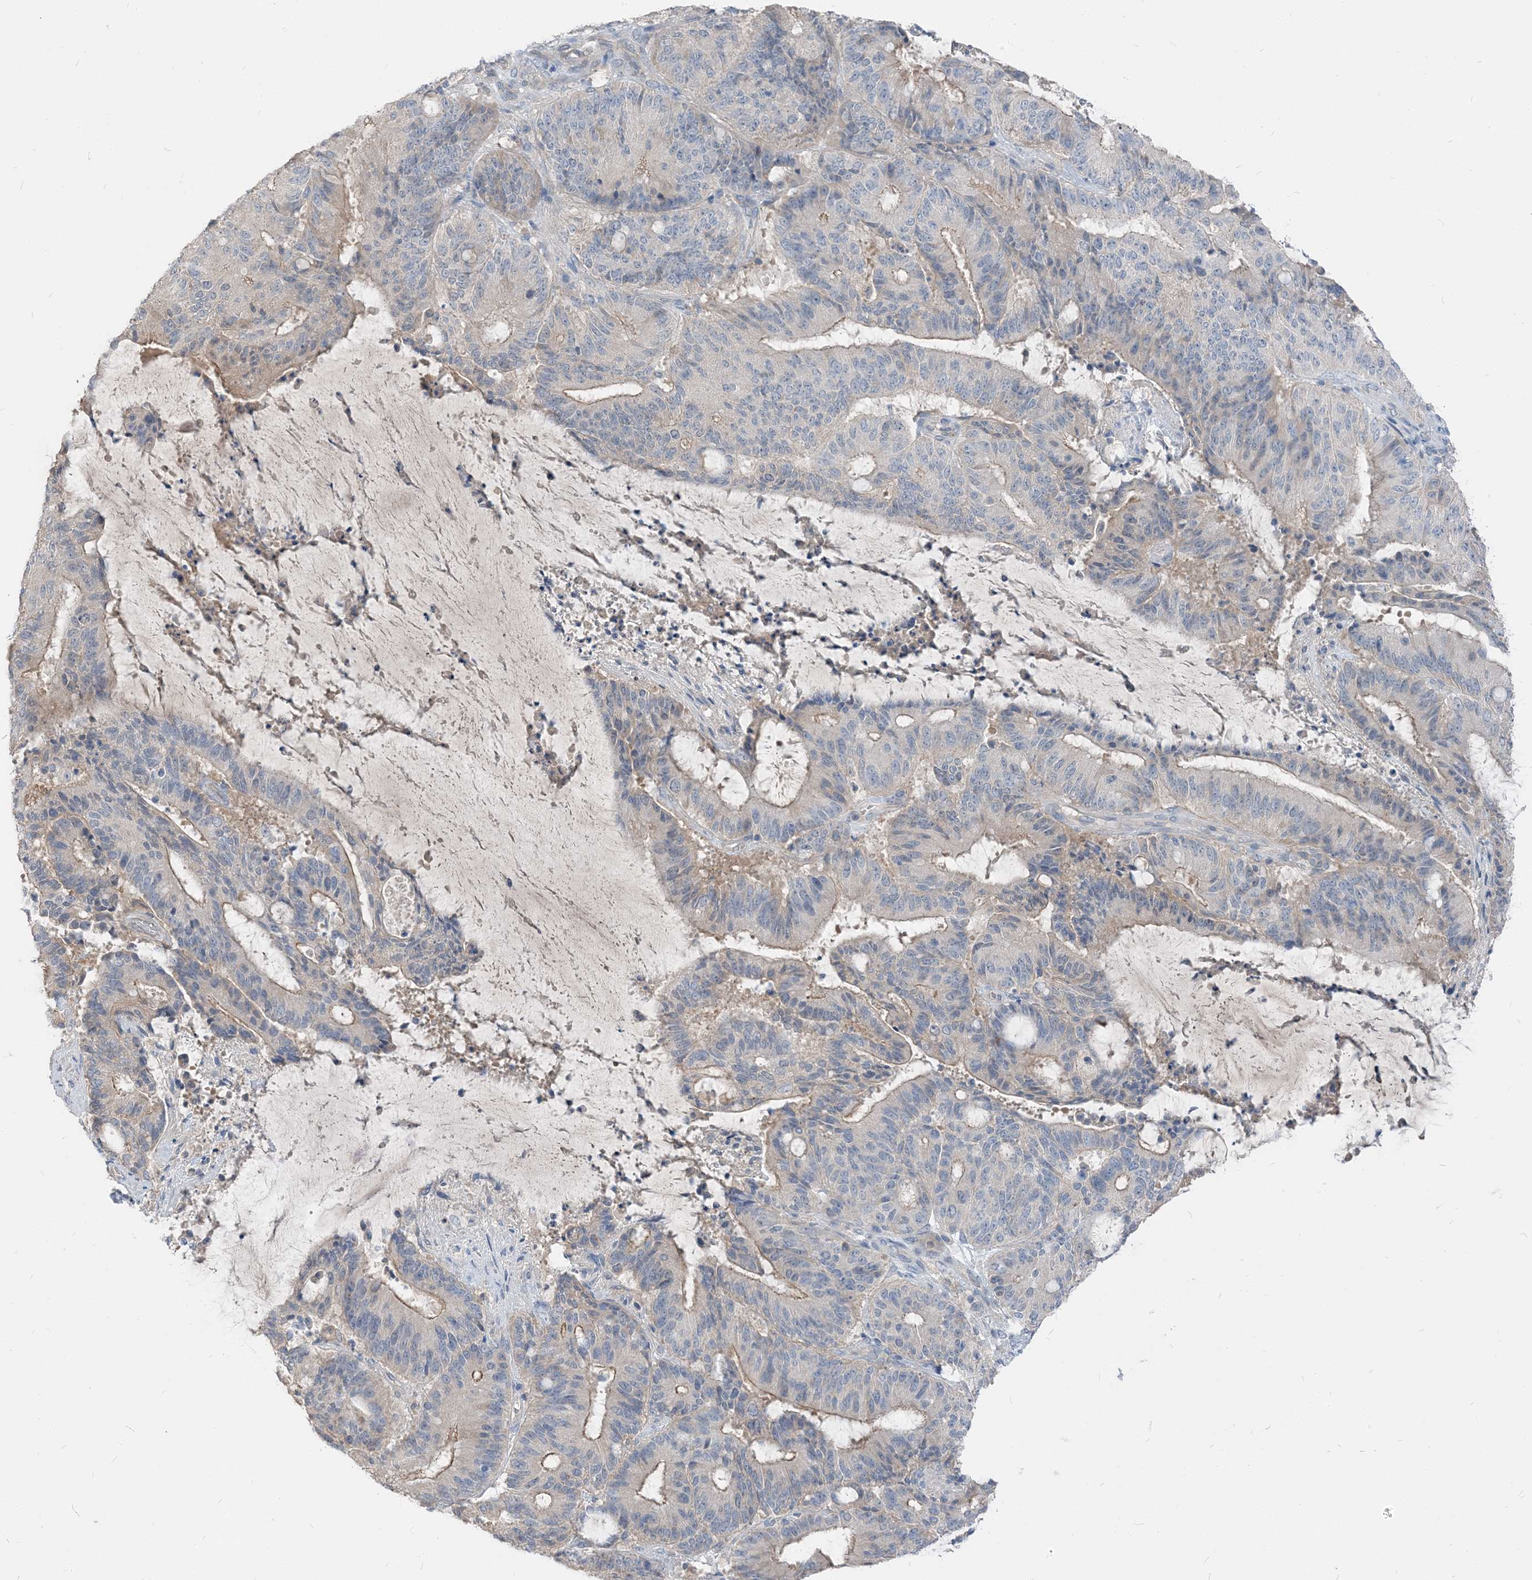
{"staining": {"intensity": "weak", "quantity": "25%-75%", "location": "cytoplasmic/membranous"}, "tissue": "liver cancer", "cell_type": "Tumor cells", "image_type": "cancer", "snomed": [{"axis": "morphology", "description": "Normal tissue, NOS"}, {"axis": "morphology", "description": "Cholangiocarcinoma"}, {"axis": "topography", "description": "Liver"}, {"axis": "topography", "description": "Peripheral nerve tissue"}], "caption": "Liver cholangiocarcinoma stained with a brown dye demonstrates weak cytoplasmic/membranous positive expression in approximately 25%-75% of tumor cells.", "gene": "NCOA7", "patient": {"sex": "female", "age": 73}}